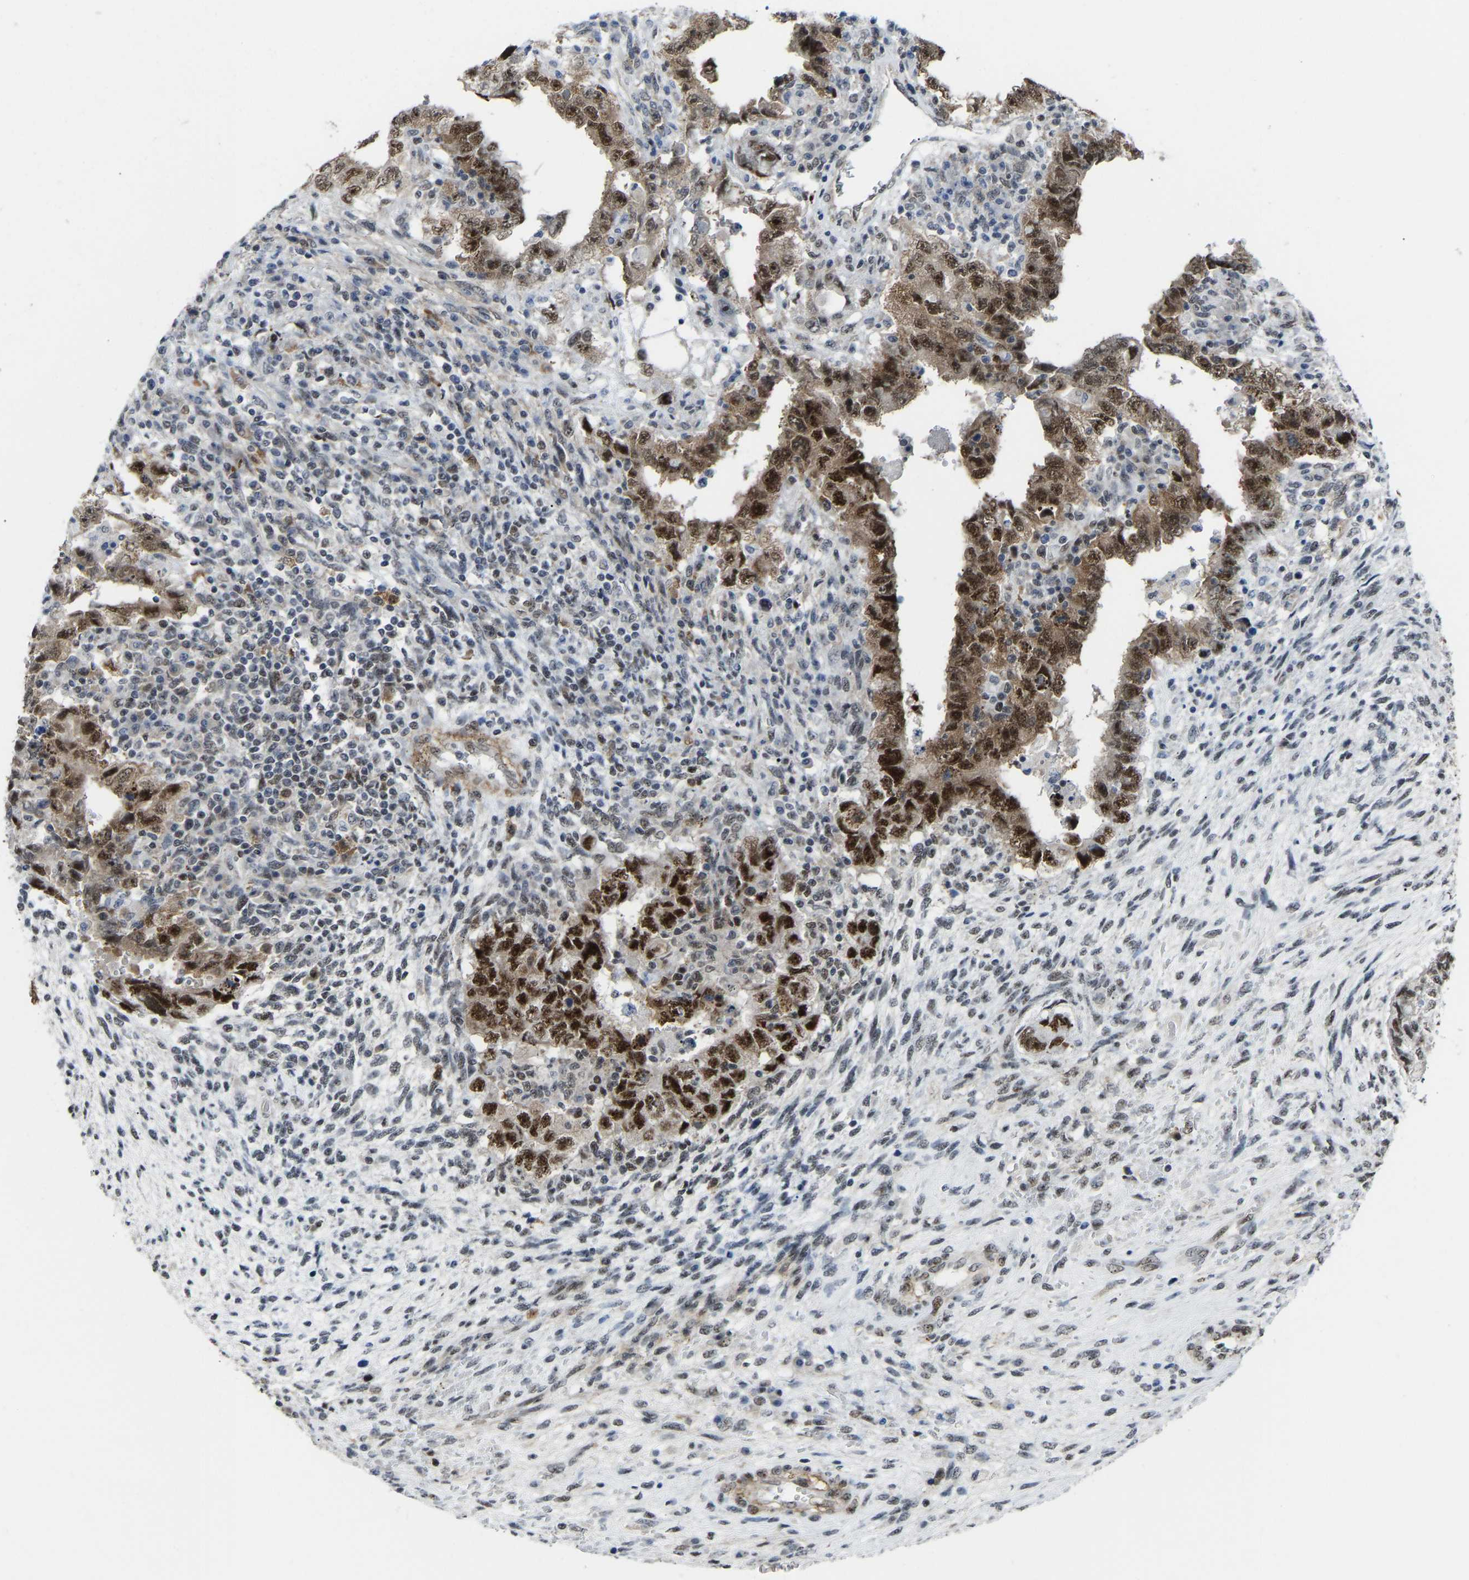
{"staining": {"intensity": "moderate", "quantity": ">75%", "location": "cytoplasmic/membranous,nuclear"}, "tissue": "testis cancer", "cell_type": "Tumor cells", "image_type": "cancer", "snomed": [{"axis": "morphology", "description": "Carcinoma, Embryonal, NOS"}, {"axis": "topography", "description": "Testis"}], "caption": "A high-resolution micrograph shows immunohistochemistry (IHC) staining of testis embryonal carcinoma, which displays moderate cytoplasmic/membranous and nuclear positivity in about >75% of tumor cells.", "gene": "DDX5", "patient": {"sex": "male", "age": 26}}